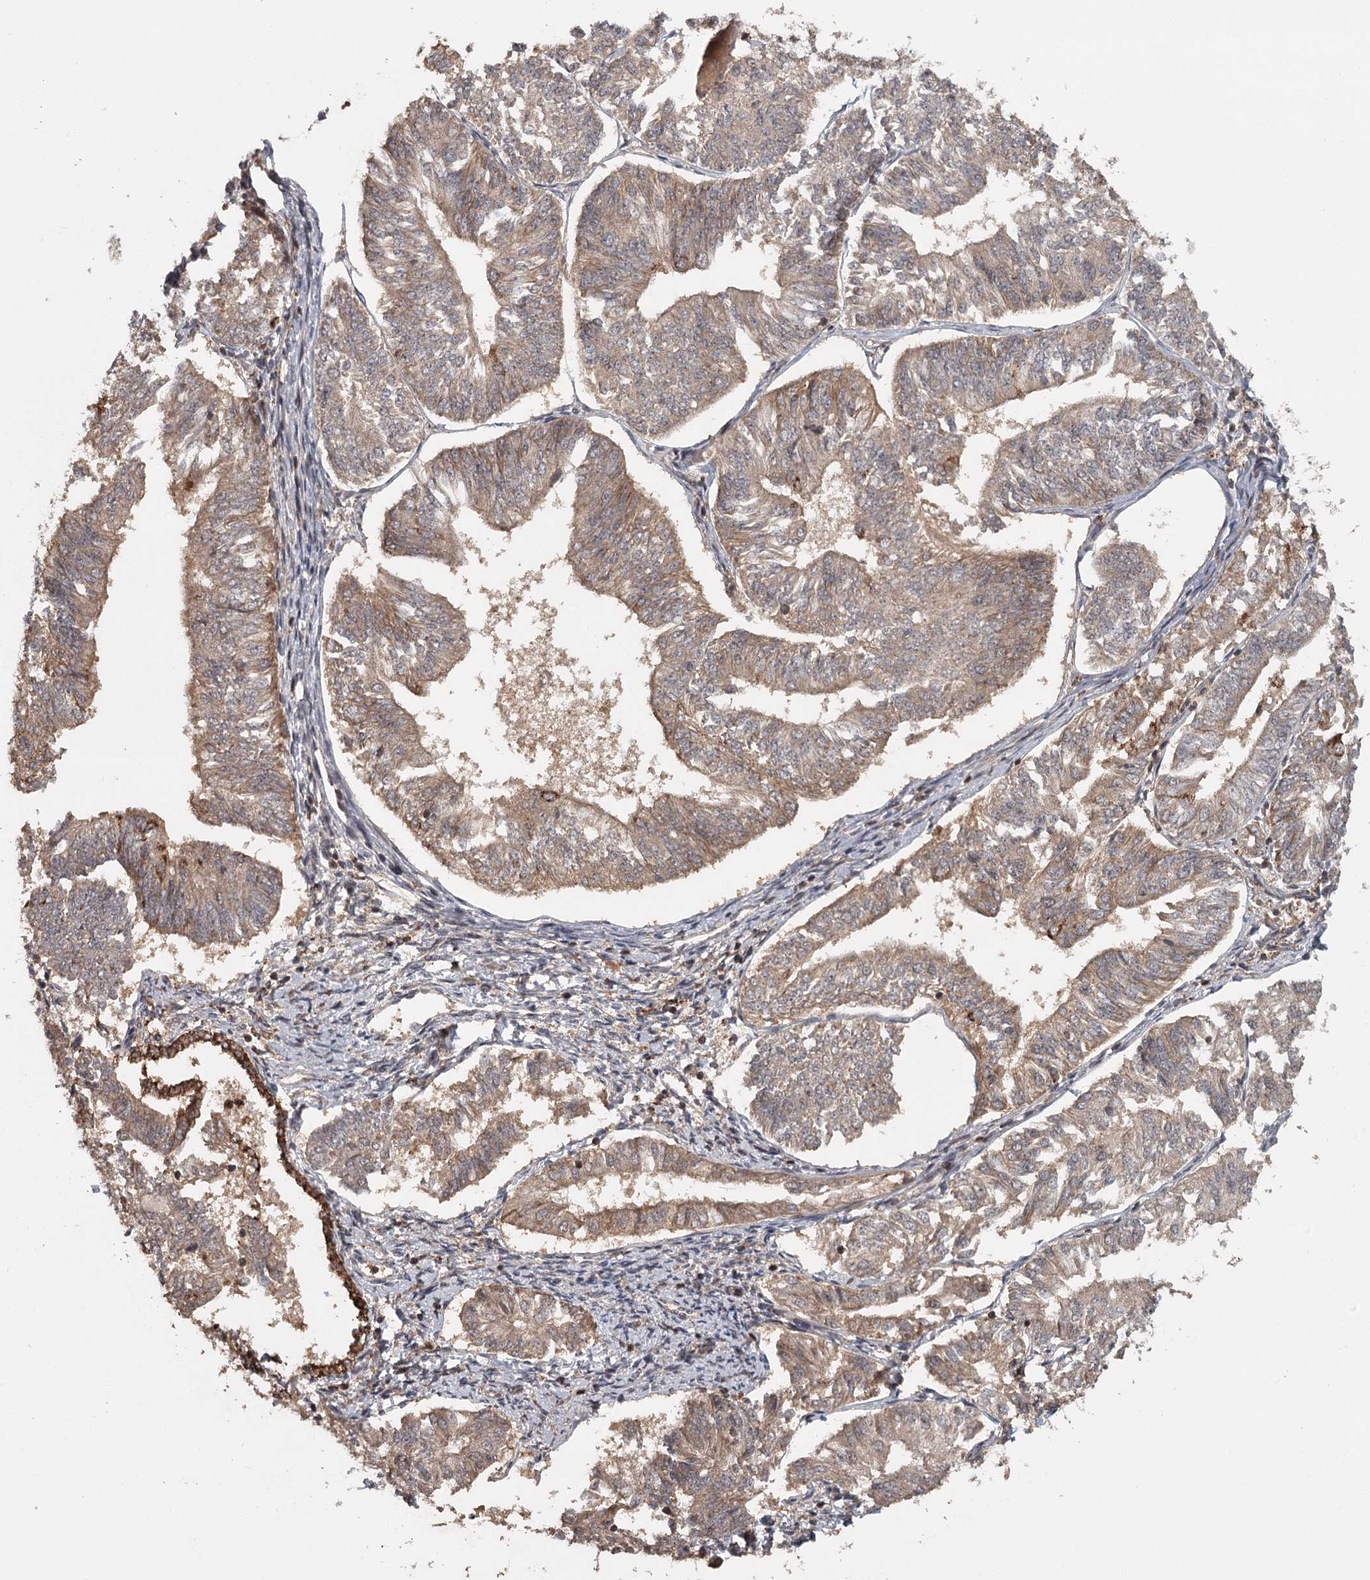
{"staining": {"intensity": "moderate", "quantity": ">75%", "location": "cytoplasmic/membranous"}, "tissue": "endometrial cancer", "cell_type": "Tumor cells", "image_type": "cancer", "snomed": [{"axis": "morphology", "description": "Adenocarcinoma, NOS"}, {"axis": "topography", "description": "Endometrium"}], "caption": "A brown stain highlights moderate cytoplasmic/membranous staining of a protein in human endometrial cancer tumor cells.", "gene": "FAXC", "patient": {"sex": "female", "age": 58}}